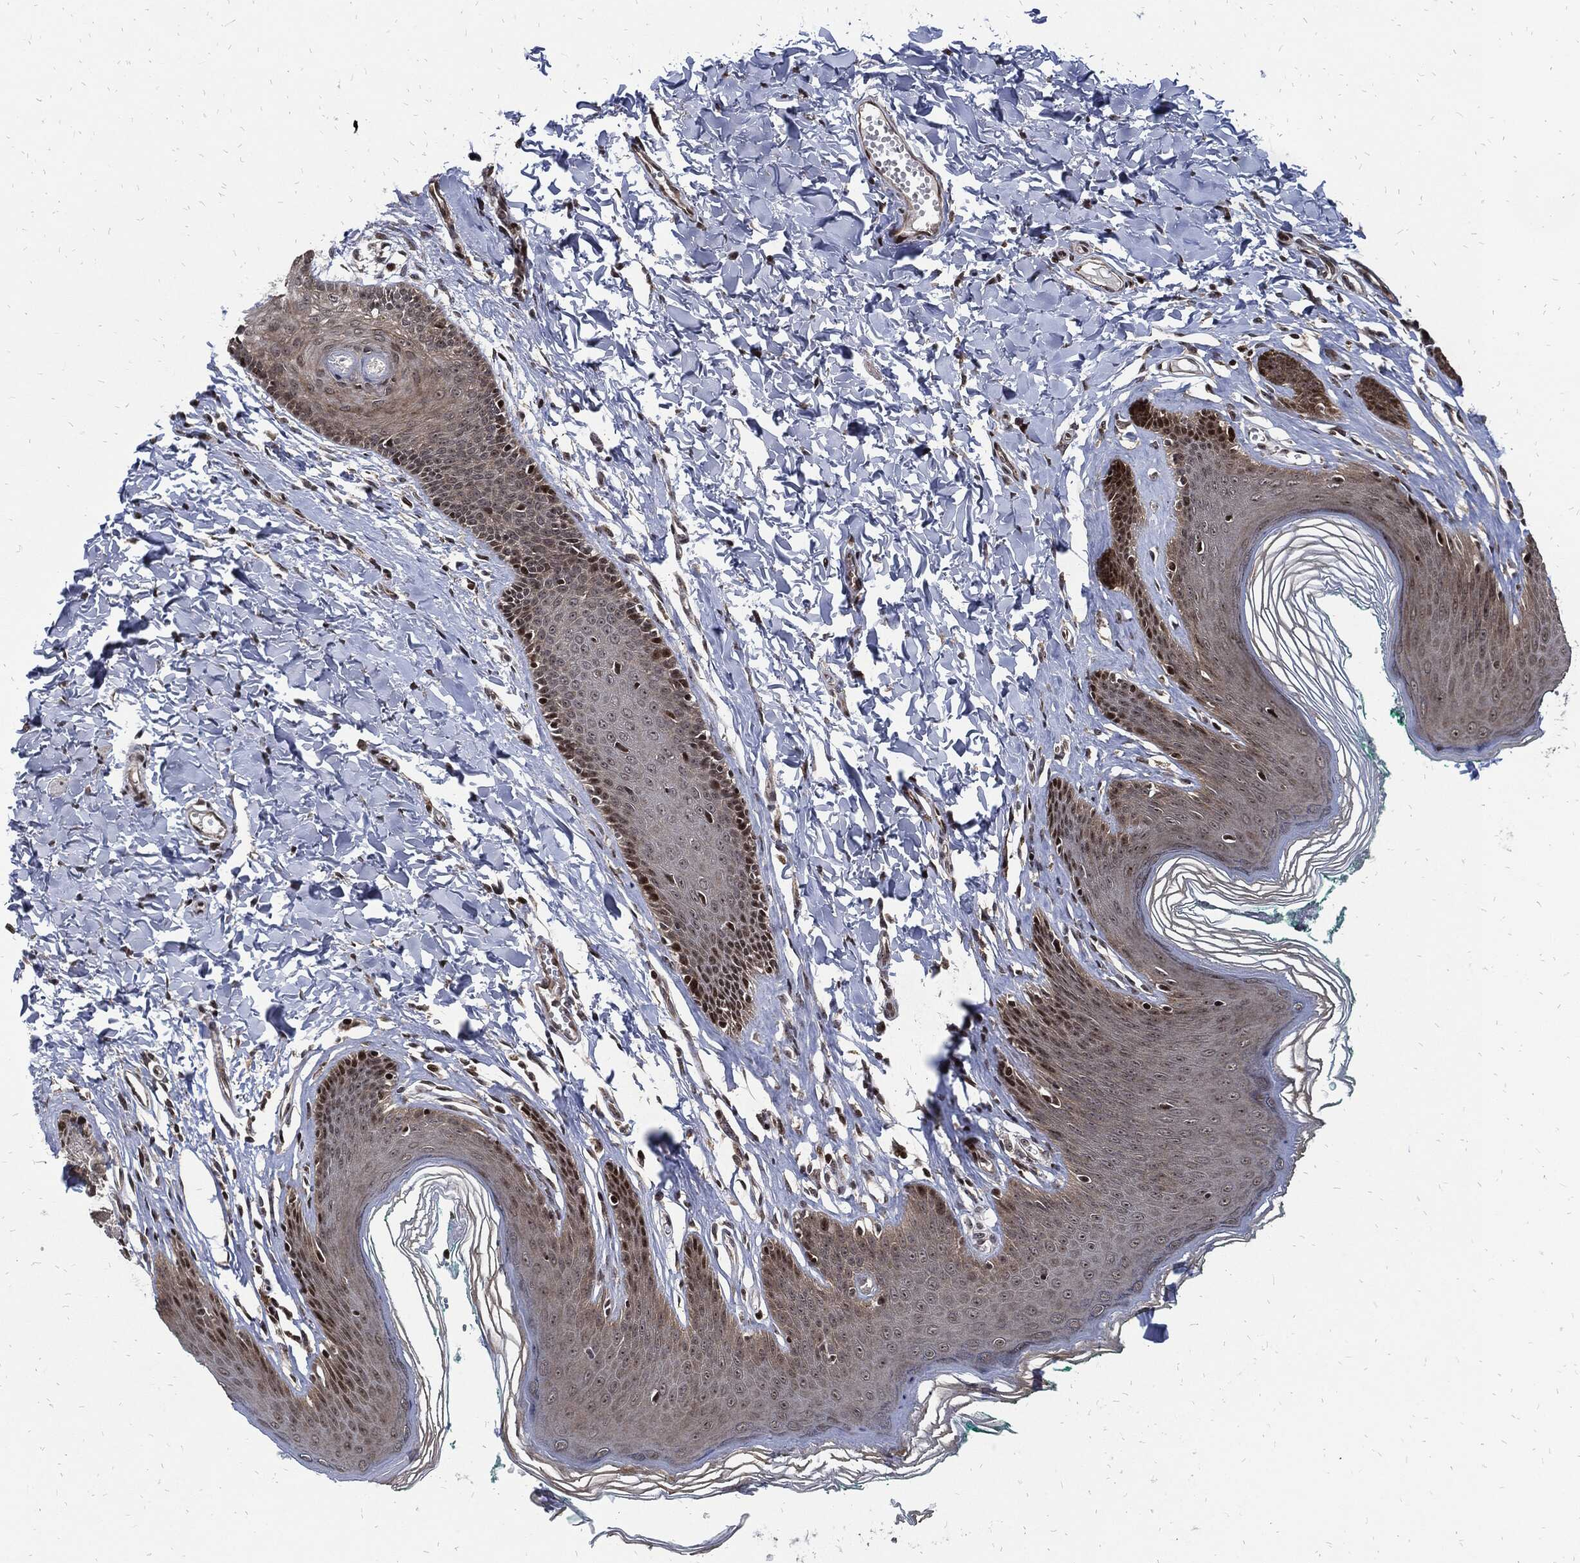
{"staining": {"intensity": "strong", "quantity": "<25%", "location": "nuclear"}, "tissue": "skin", "cell_type": "Epidermal cells", "image_type": "normal", "snomed": [{"axis": "morphology", "description": "Normal tissue, NOS"}, {"axis": "topography", "description": "Vulva"}], "caption": "DAB (3,3'-diaminobenzidine) immunohistochemical staining of unremarkable skin displays strong nuclear protein expression in about <25% of epidermal cells. The protein of interest is stained brown, and the nuclei are stained in blue (DAB (3,3'-diaminobenzidine) IHC with brightfield microscopy, high magnification).", "gene": "ZNF775", "patient": {"sex": "female", "age": 66}}